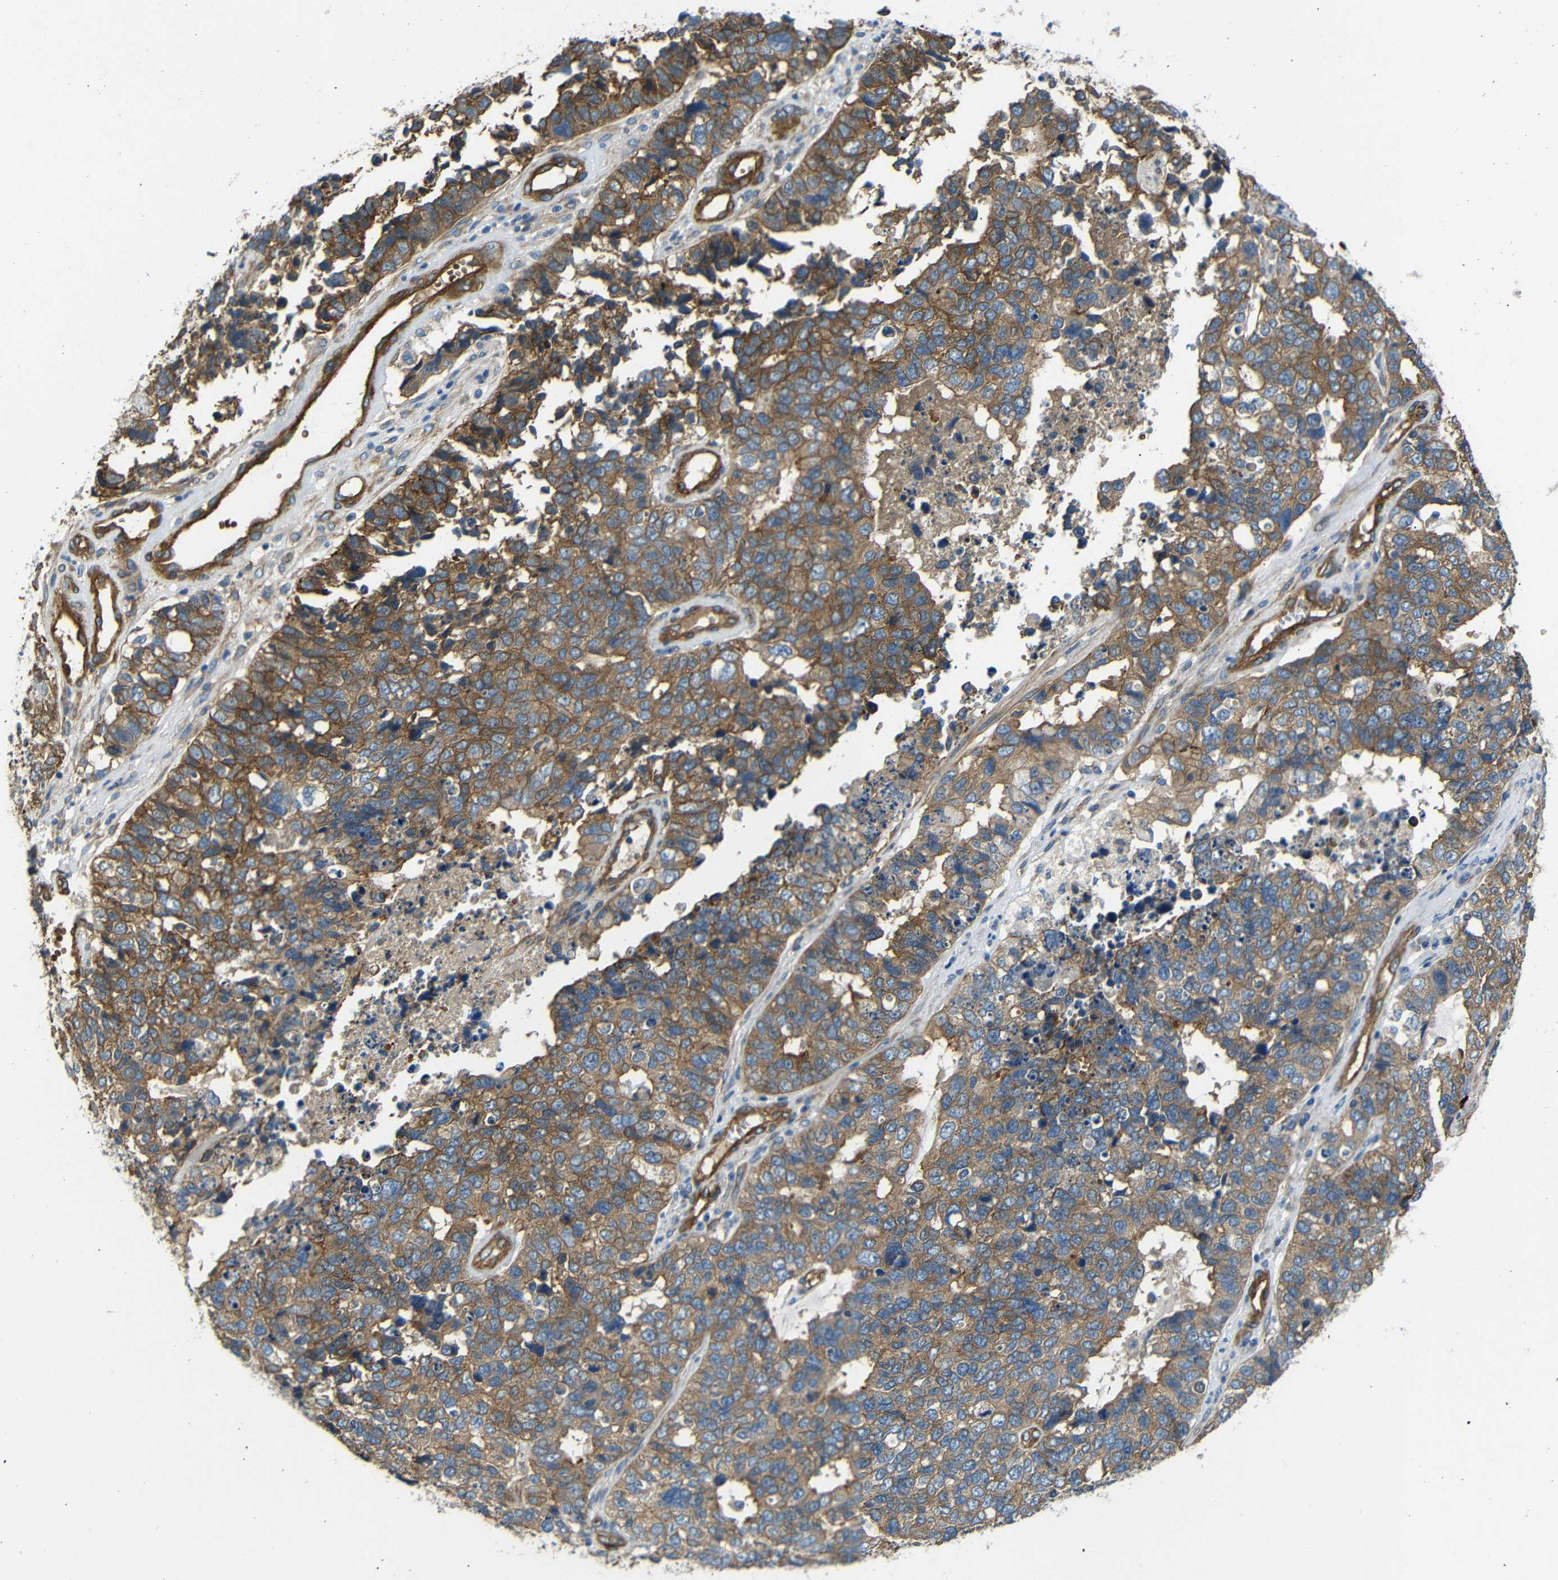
{"staining": {"intensity": "moderate", "quantity": ">75%", "location": "cytoplasmic/membranous"}, "tissue": "cervical cancer", "cell_type": "Tumor cells", "image_type": "cancer", "snomed": [{"axis": "morphology", "description": "Squamous cell carcinoma, NOS"}, {"axis": "topography", "description": "Cervix"}], "caption": "Protein staining exhibits moderate cytoplasmic/membranous expression in about >75% of tumor cells in cervical cancer (squamous cell carcinoma). (brown staining indicates protein expression, while blue staining denotes nuclei).", "gene": "MYO1B", "patient": {"sex": "female", "age": 63}}